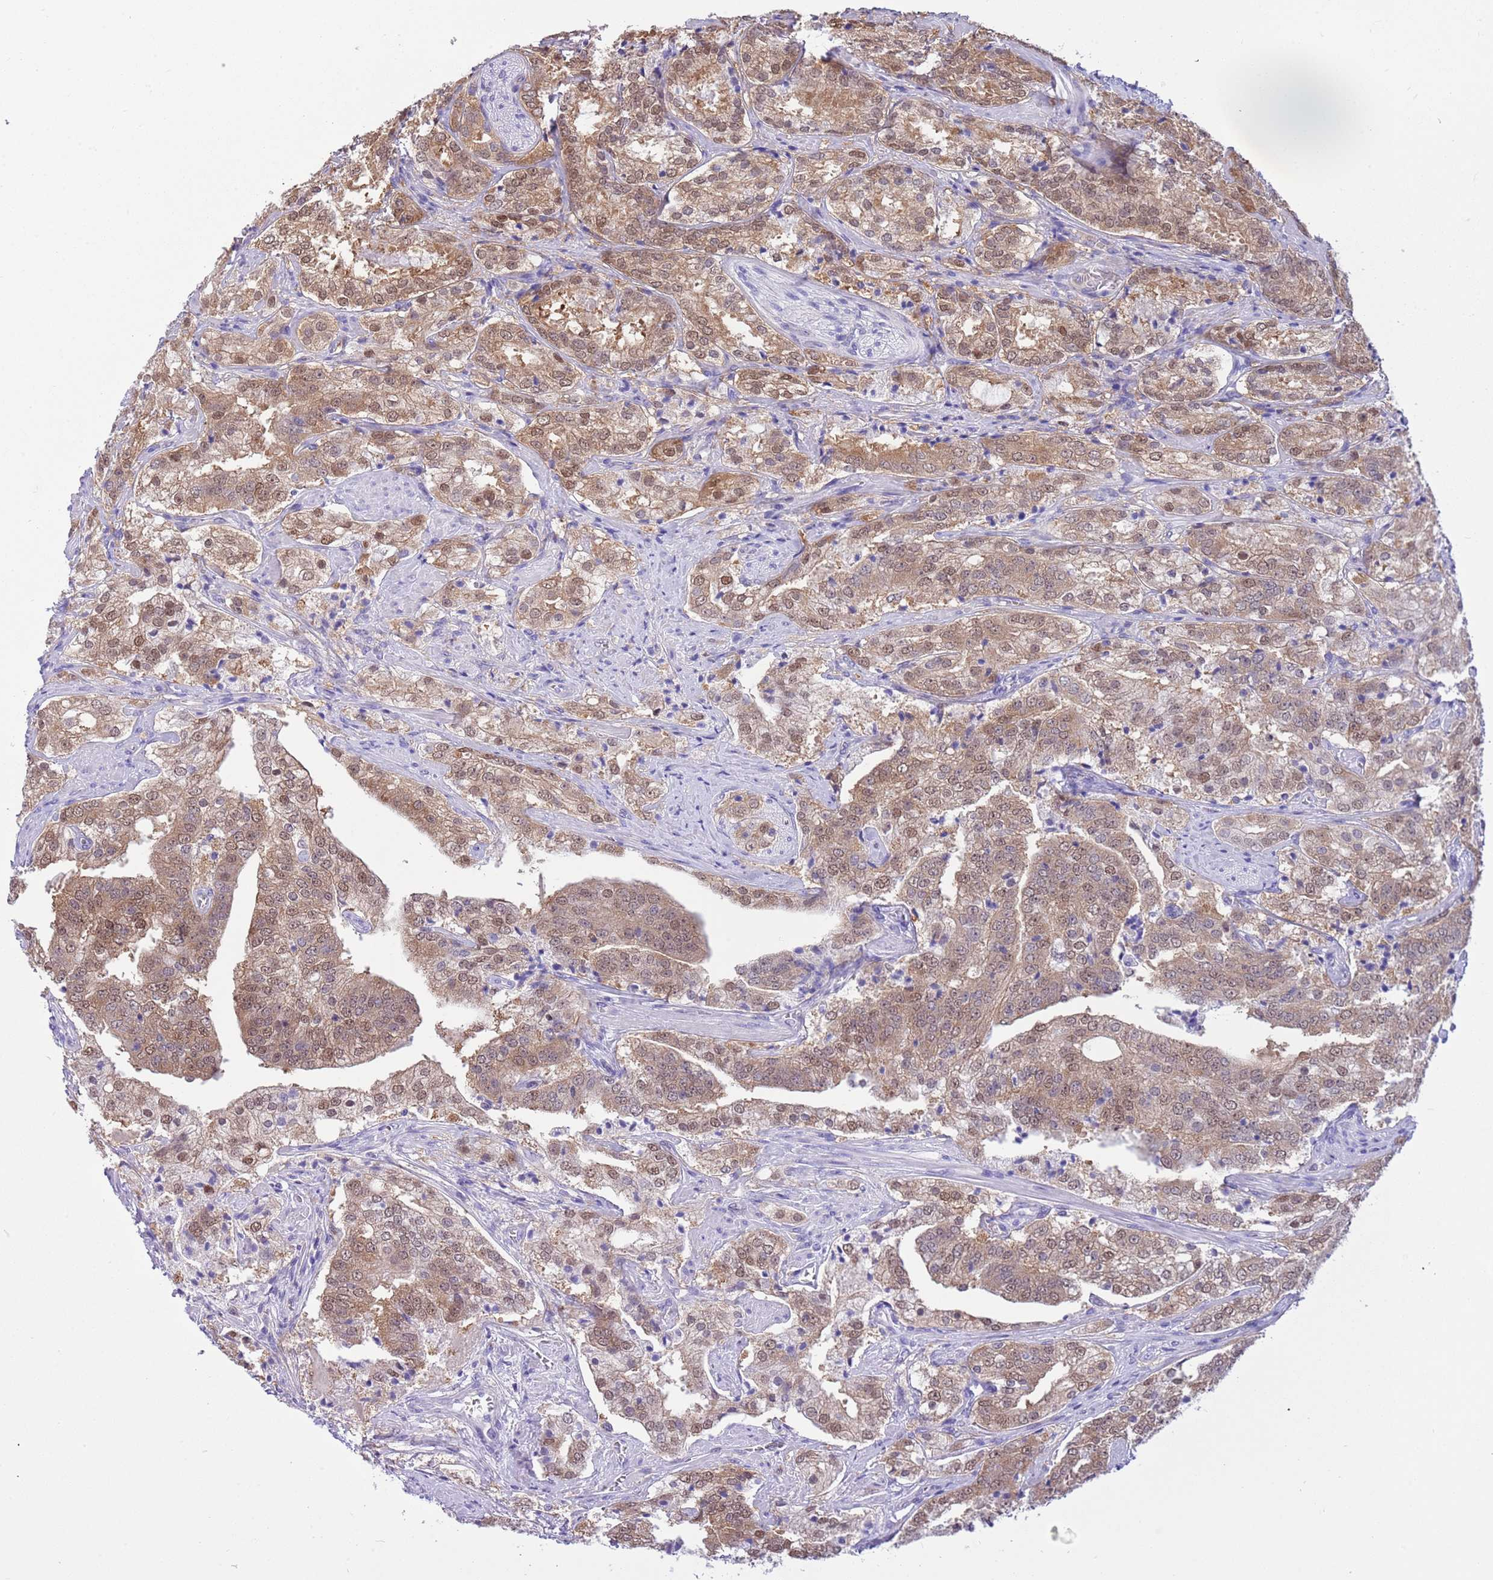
{"staining": {"intensity": "moderate", "quantity": ">75%", "location": "cytoplasmic/membranous,nuclear"}, "tissue": "prostate cancer", "cell_type": "Tumor cells", "image_type": "cancer", "snomed": [{"axis": "morphology", "description": "Adenocarcinoma, High grade"}, {"axis": "topography", "description": "Prostate"}], "caption": "Prostate cancer (high-grade adenocarcinoma) stained with a brown dye demonstrates moderate cytoplasmic/membranous and nuclear positive staining in approximately >75% of tumor cells.", "gene": "DDI2", "patient": {"sex": "male", "age": 63}}